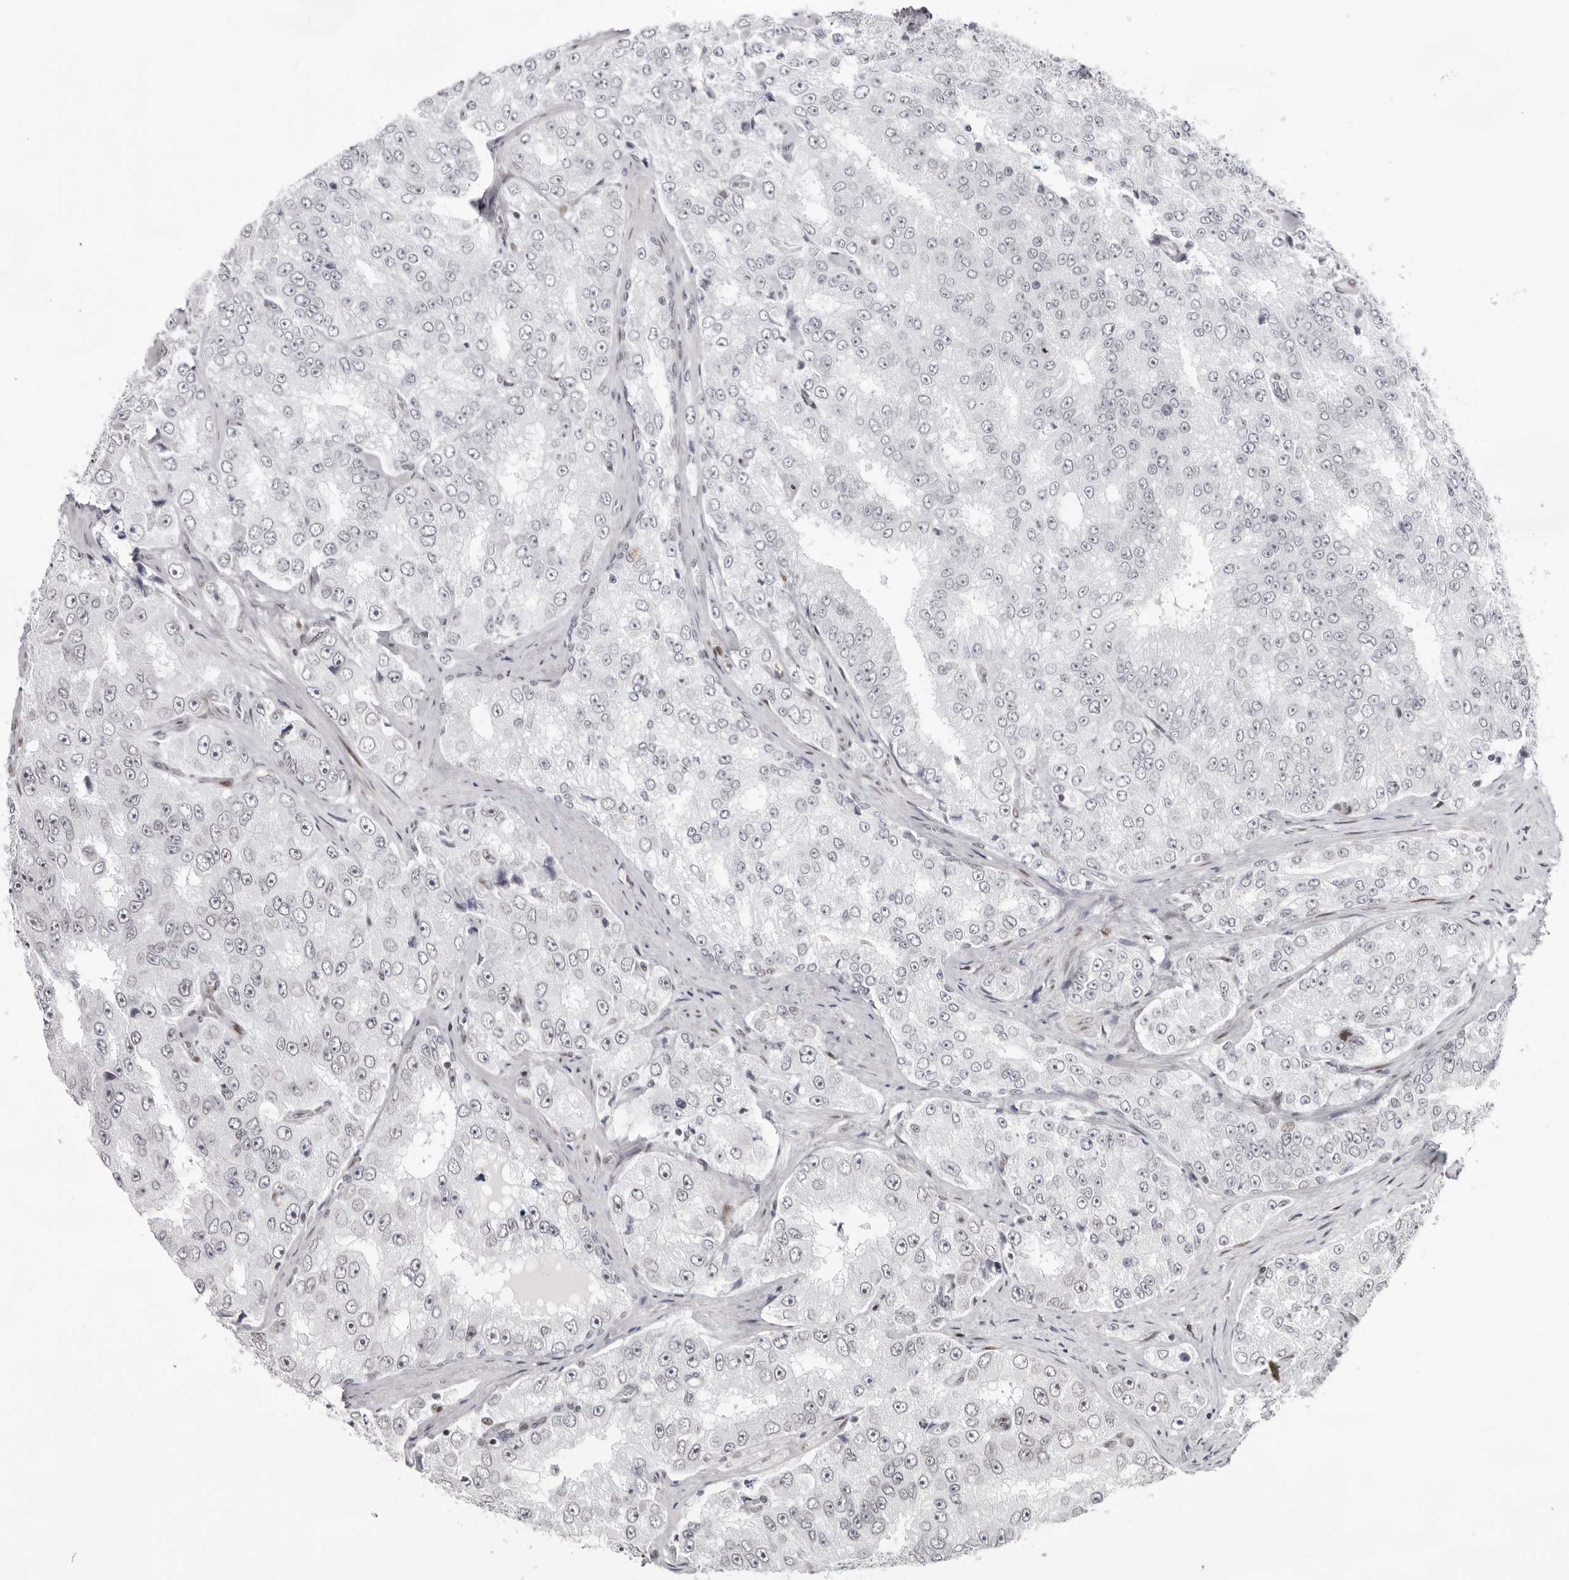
{"staining": {"intensity": "negative", "quantity": "none", "location": "none"}, "tissue": "prostate cancer", "cell_type": "Tumor cells", "image_type": "cancer", "snomed": [{"axis": "morphology", "description": "Adenocarcinoma, High grade"}, {"axis": "topography", "description": "Prostate"}], "caption": "High power microscopy image of an IHC image of prostate cancer (high-grade adenocarcinoma), revealing no significant staining in tumor cells.", "gene": "NTPCR", "patient": {"sex": "male", "age": 58}}